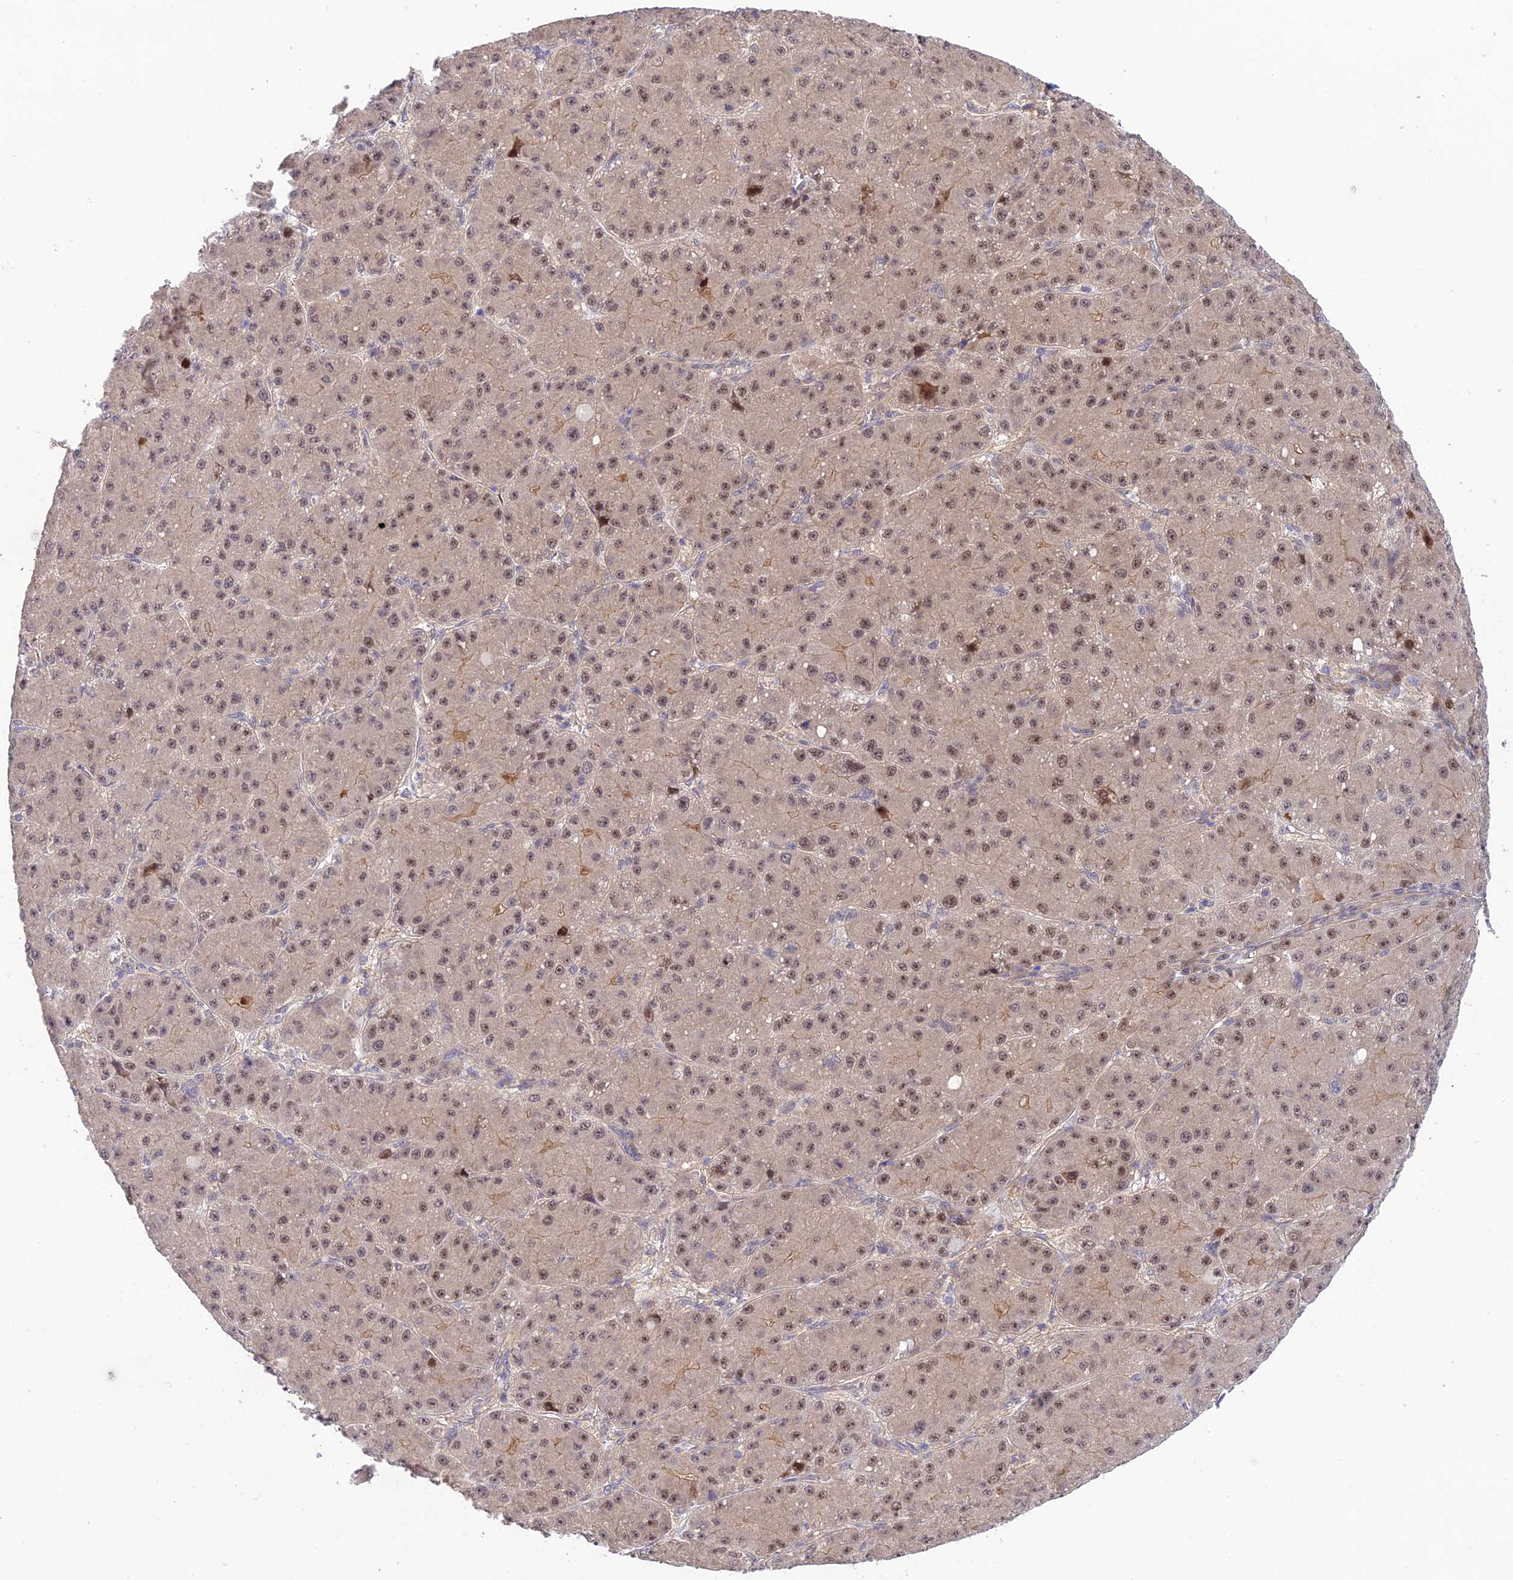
{"staining": {"intensity": "moderate", "quantity": ">75%", "location": "nuclear"}, "tissue": "liver cancer", "cell_type": "Tumor cells", "image_type": "cancer", "snomed": [{"axis": "morphology", "description": "Carcinoma, Hepatocellular, NOS"}, {"axis": "topography", "description": "Liver"}], "caption": "An immunohistochemistry micrograph of neoplastic tissue is shown. Protein staining in brown highlights moderate nuclear positivity in liver hepatocellular carcinoma within tumor cells.", "gene": "ZNF584", "patient": {"sex": "male", "age": 67}}